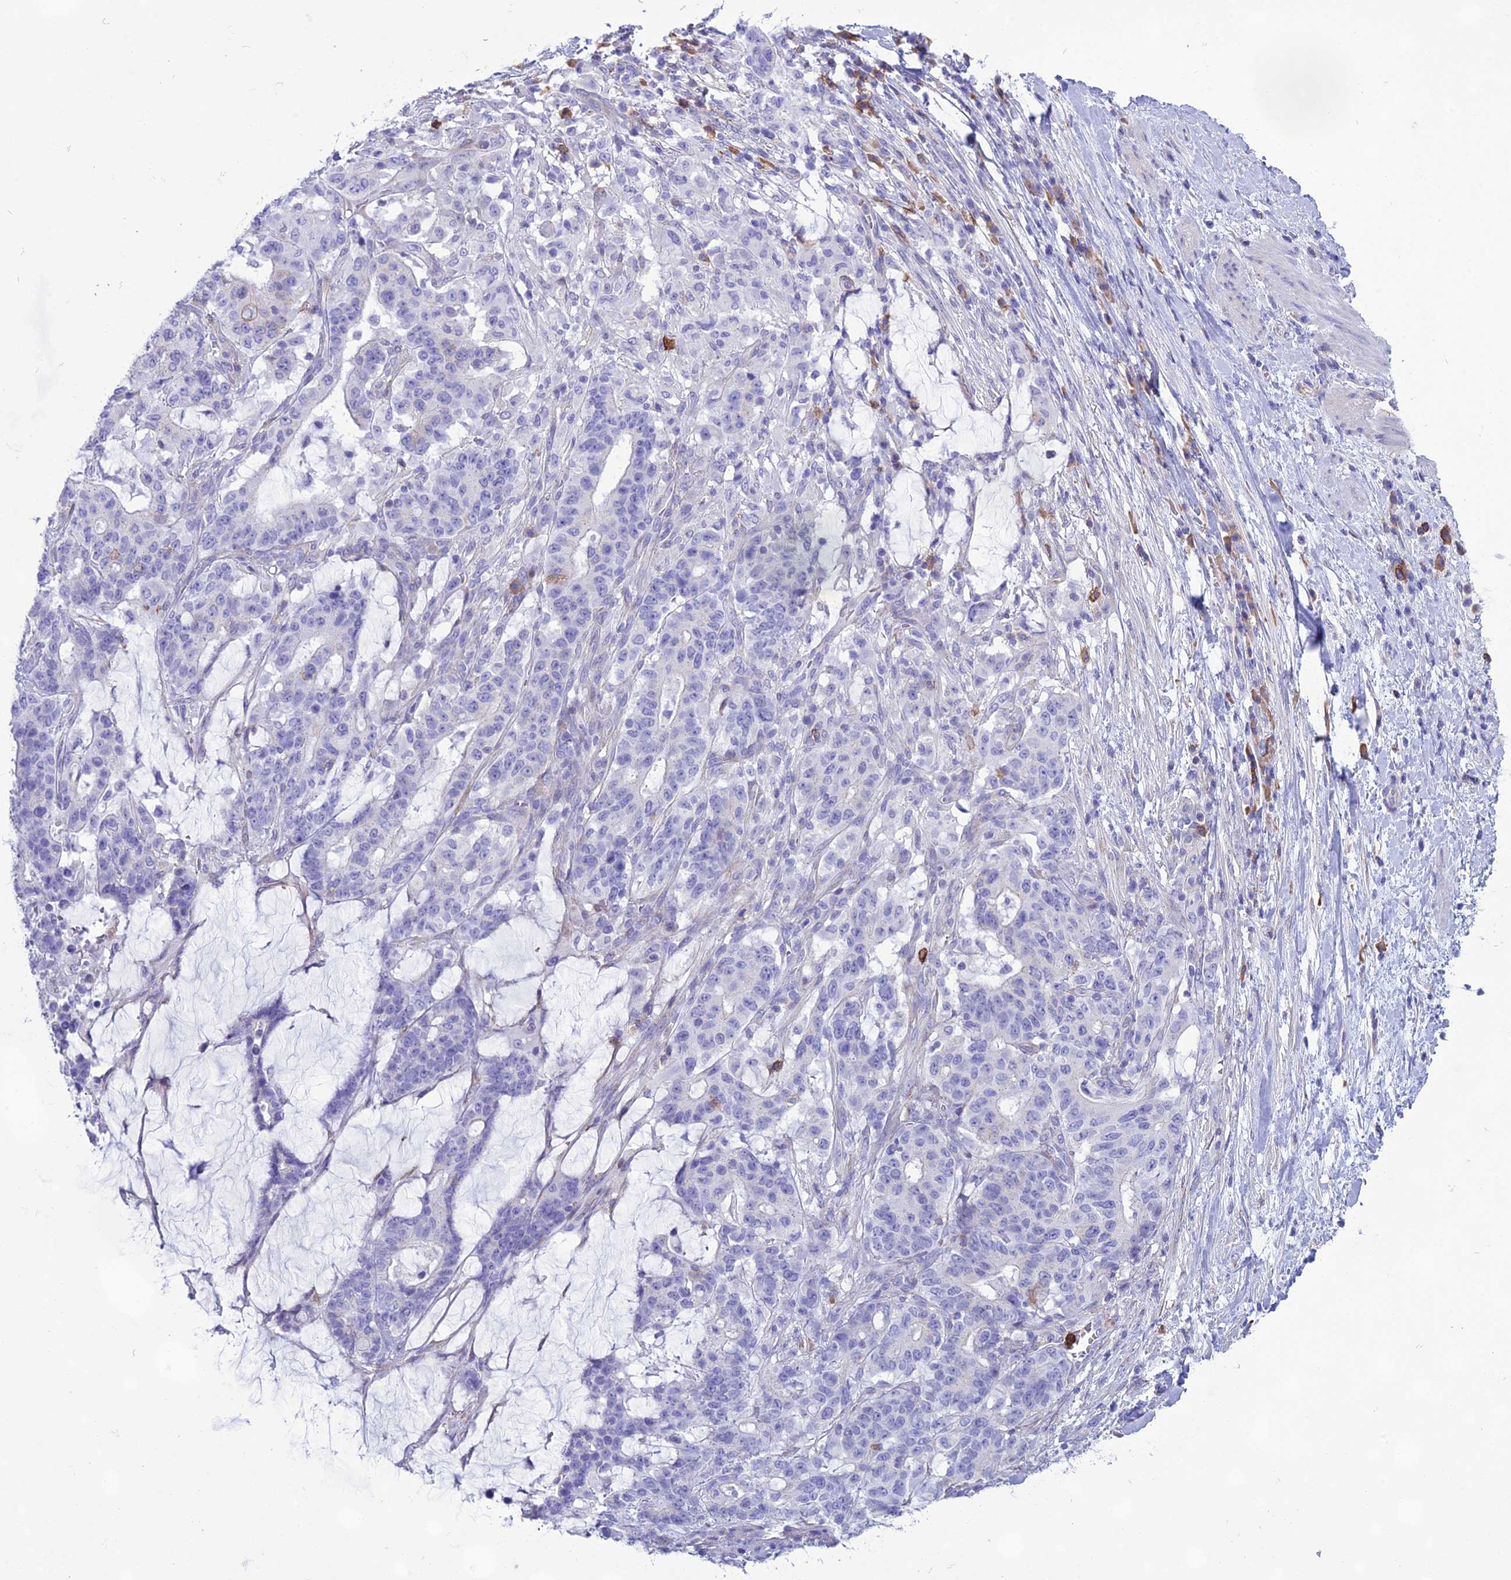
{"staining": {"intensity": "negative", "quantity": "none", "location": "none"}, "tissue": "stomach cancer", "cell_type": "Tumor cells", "image_type": "cancer", "snomed": [{"axis": "morphology", "description": "Normal tissue, NOS"}, {"axis": "morphology", "description": "Adenocarcinoma, NOS"}, {"axis": "topography", "description": "Stomach"}], "caption": "Immunohistochemistry photomicrograph of human adenocarcinoma (stomach) stained for a protein (brown), which exhibits no positivity in tumor cells.", "gene": "OR1Q1", "patient": {"sex": "female", "age": 64}}